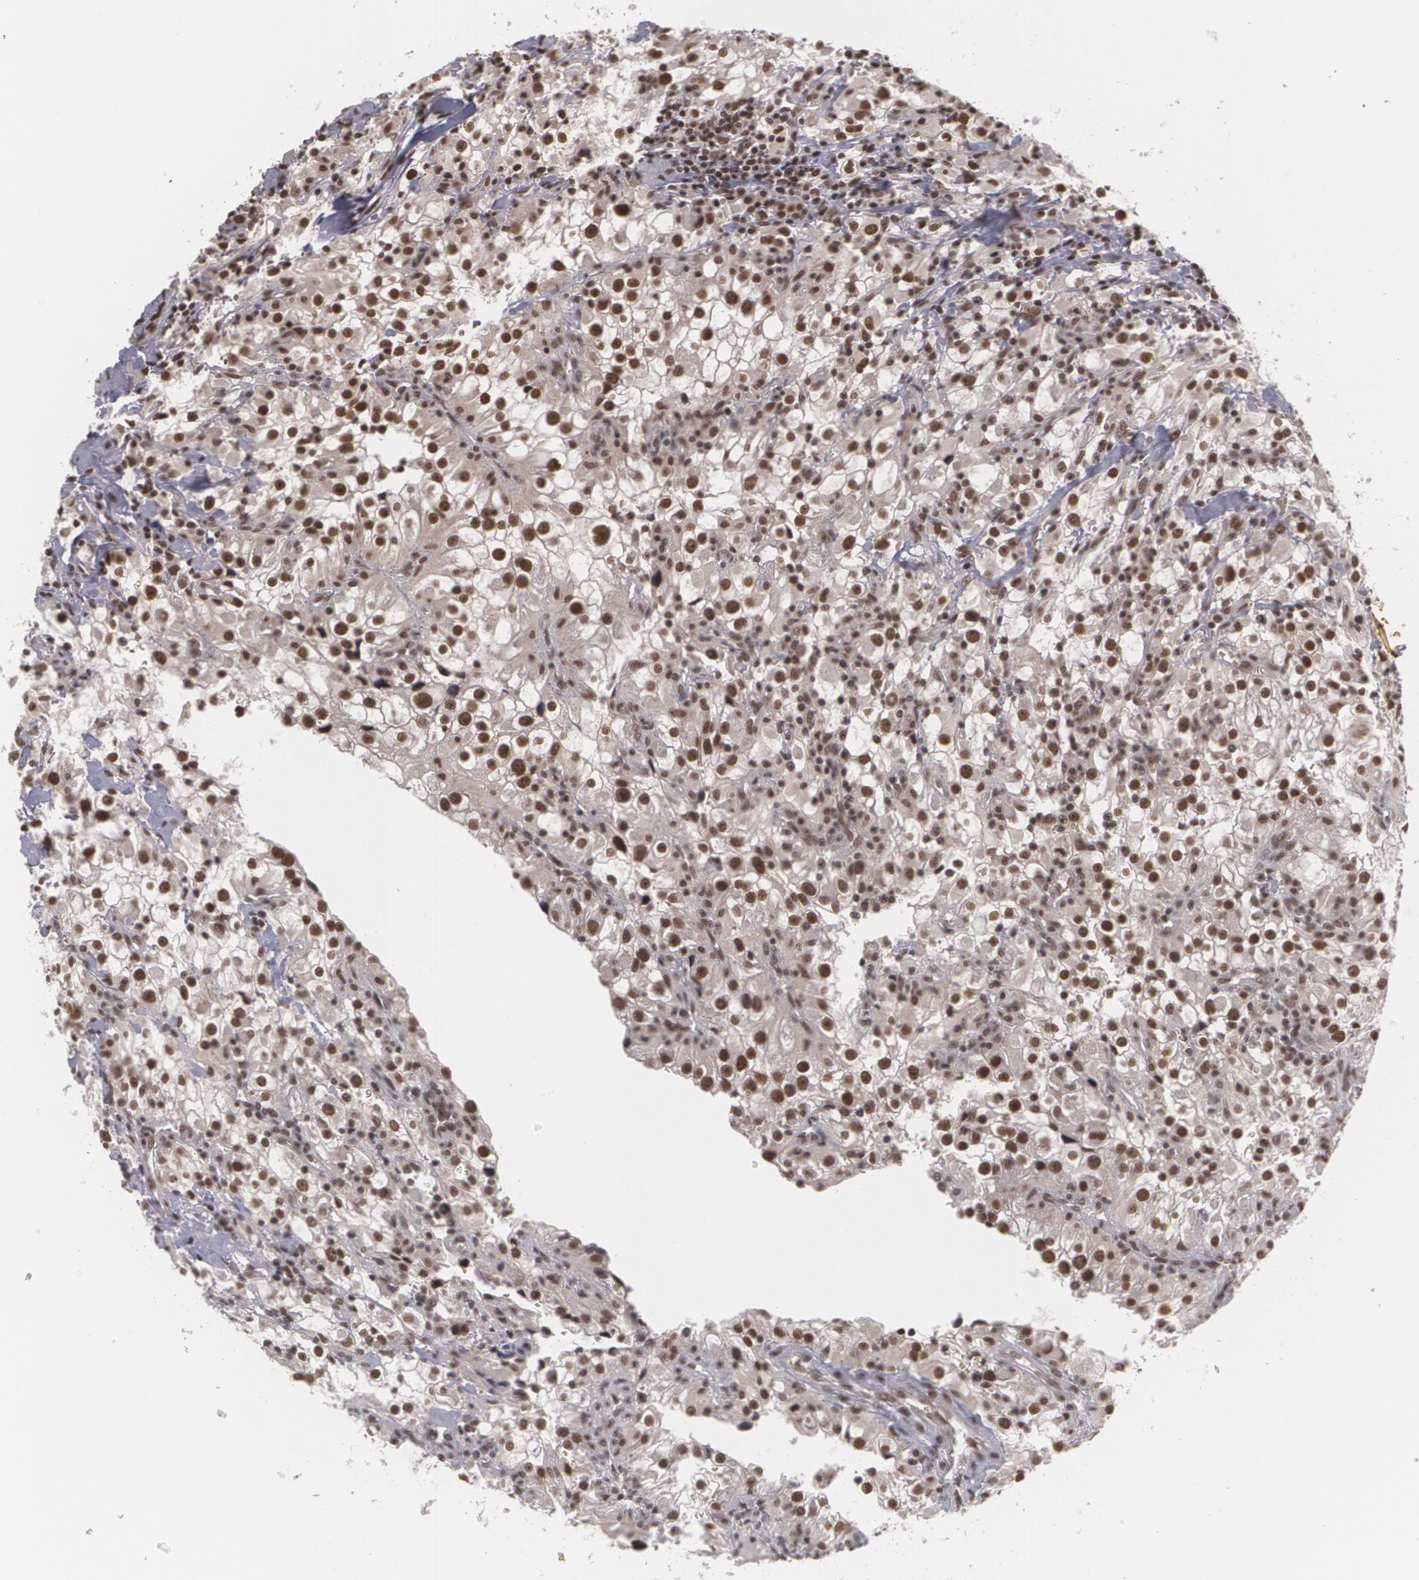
{"staining": {"intensity": "strong", "quantity": ">75%", "location": "nuclear"}, "tissue": "renal cancer", "cell_type": "Tumor cells", "image_type": "cancer", "snomed": [{"axis": "morphology", "description": "Adenocarcinoma, NOS"}, {"axis": "topography", "description": "Kidney"}], "caption": "Renal adenocarcinoma stained with DAB (3,3'-diaminobenzidine) immunohistochemistry reveals high levels of strong nuclear positivity in about >75% of tumor cells.", "gene": "RXRB", "patient": {"sex": "female", "age": 52}}